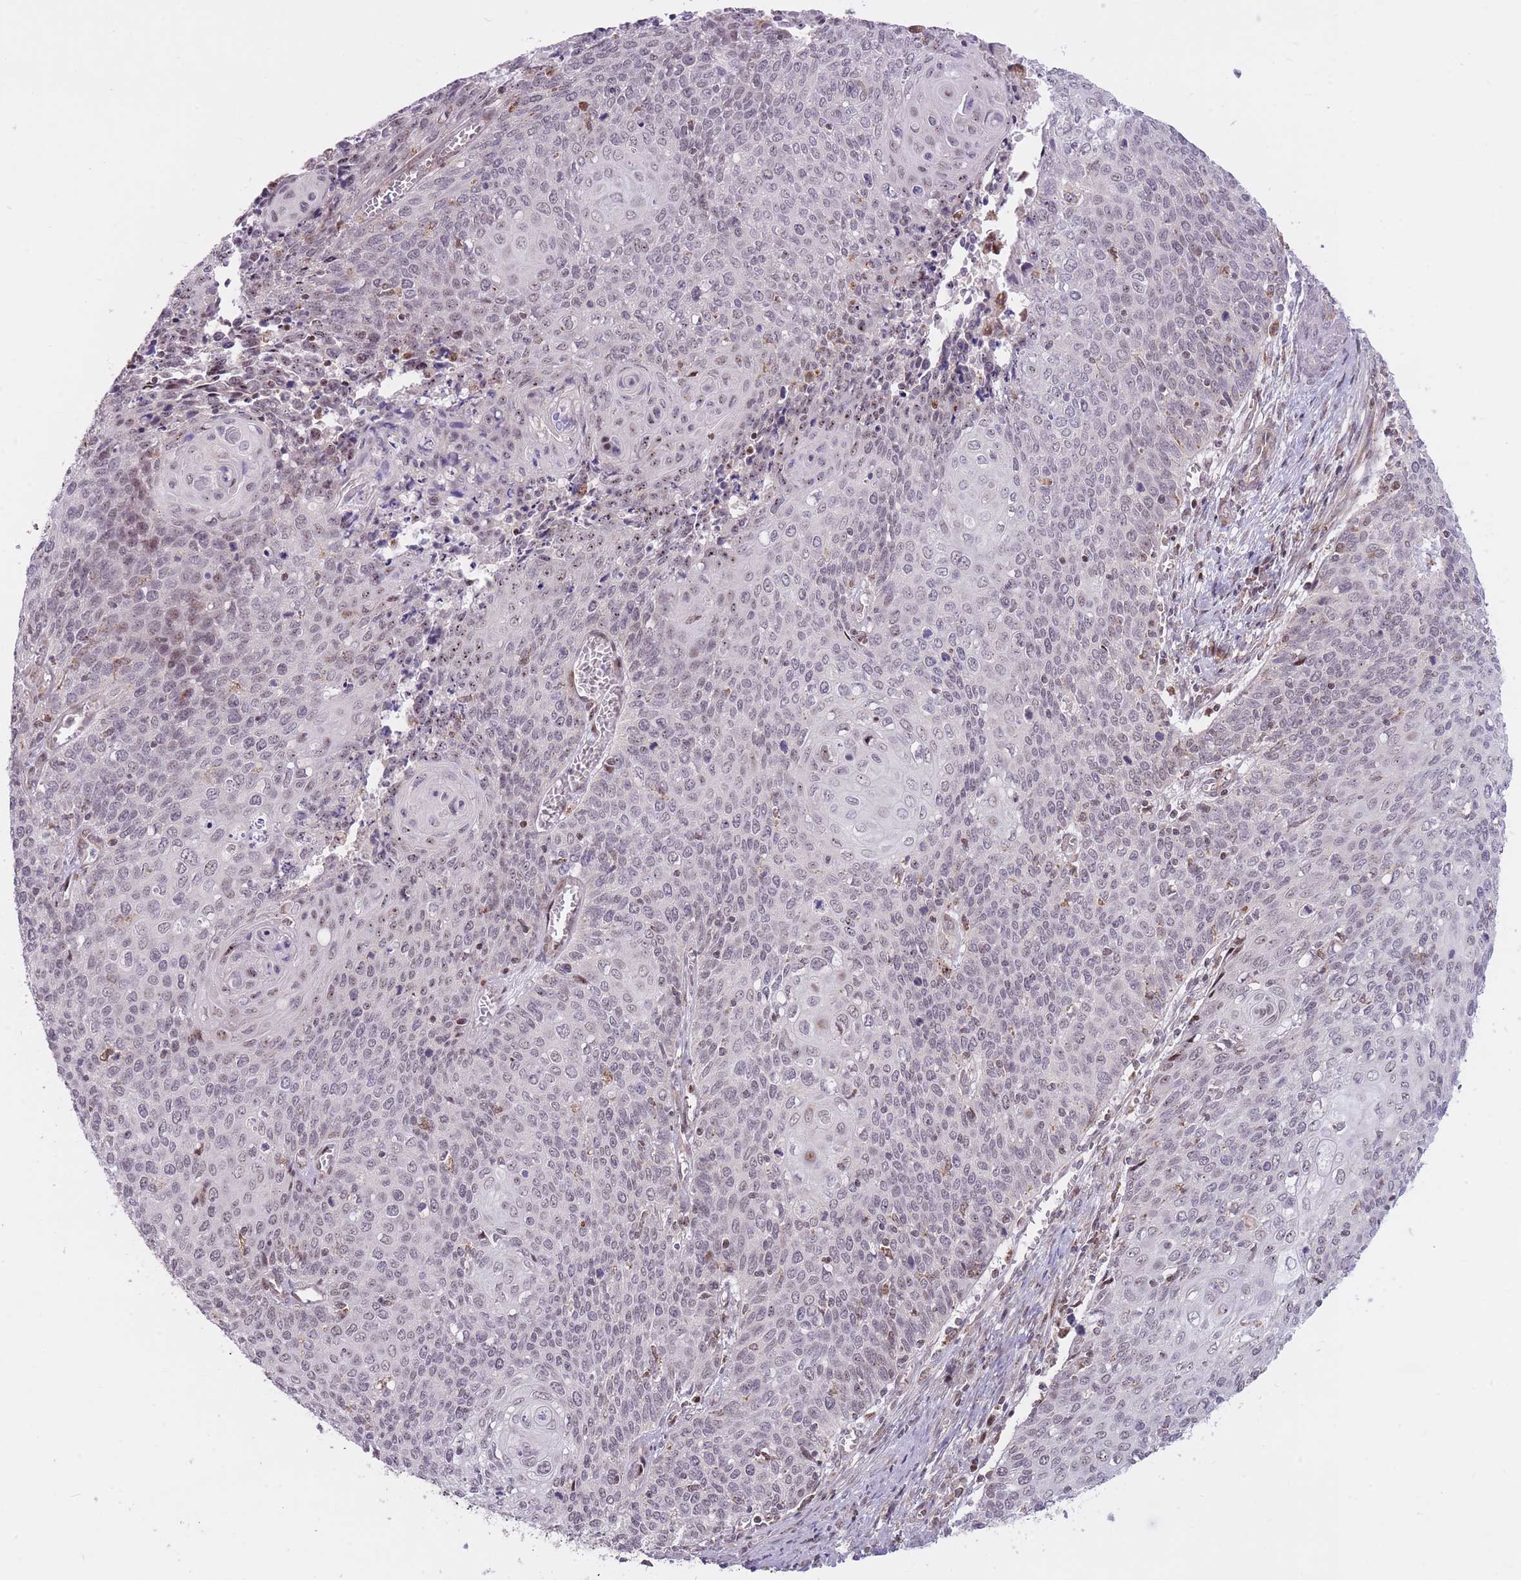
{"staining": {"intensity": "moderate", "quantity": "<25%", "location": "nuclear"}, "tissue": "cervical cancer", "cell_type": "Tumor cells", "image_type": "cancer", "snomed": [{"axis": "morphology", "description": "Squamous cell carcinoma, NOS"}, {"axis": "topography", "description": "Cervix"}], "caption": "Human cervical cancer (squamous cell carcinoma) stained with a brown dye exhibits moderate nuclear positive staining in approximately <25% of tumor cells.", "gene": "DPYSL4", "patient": {"sex": "female", "age": 39}}